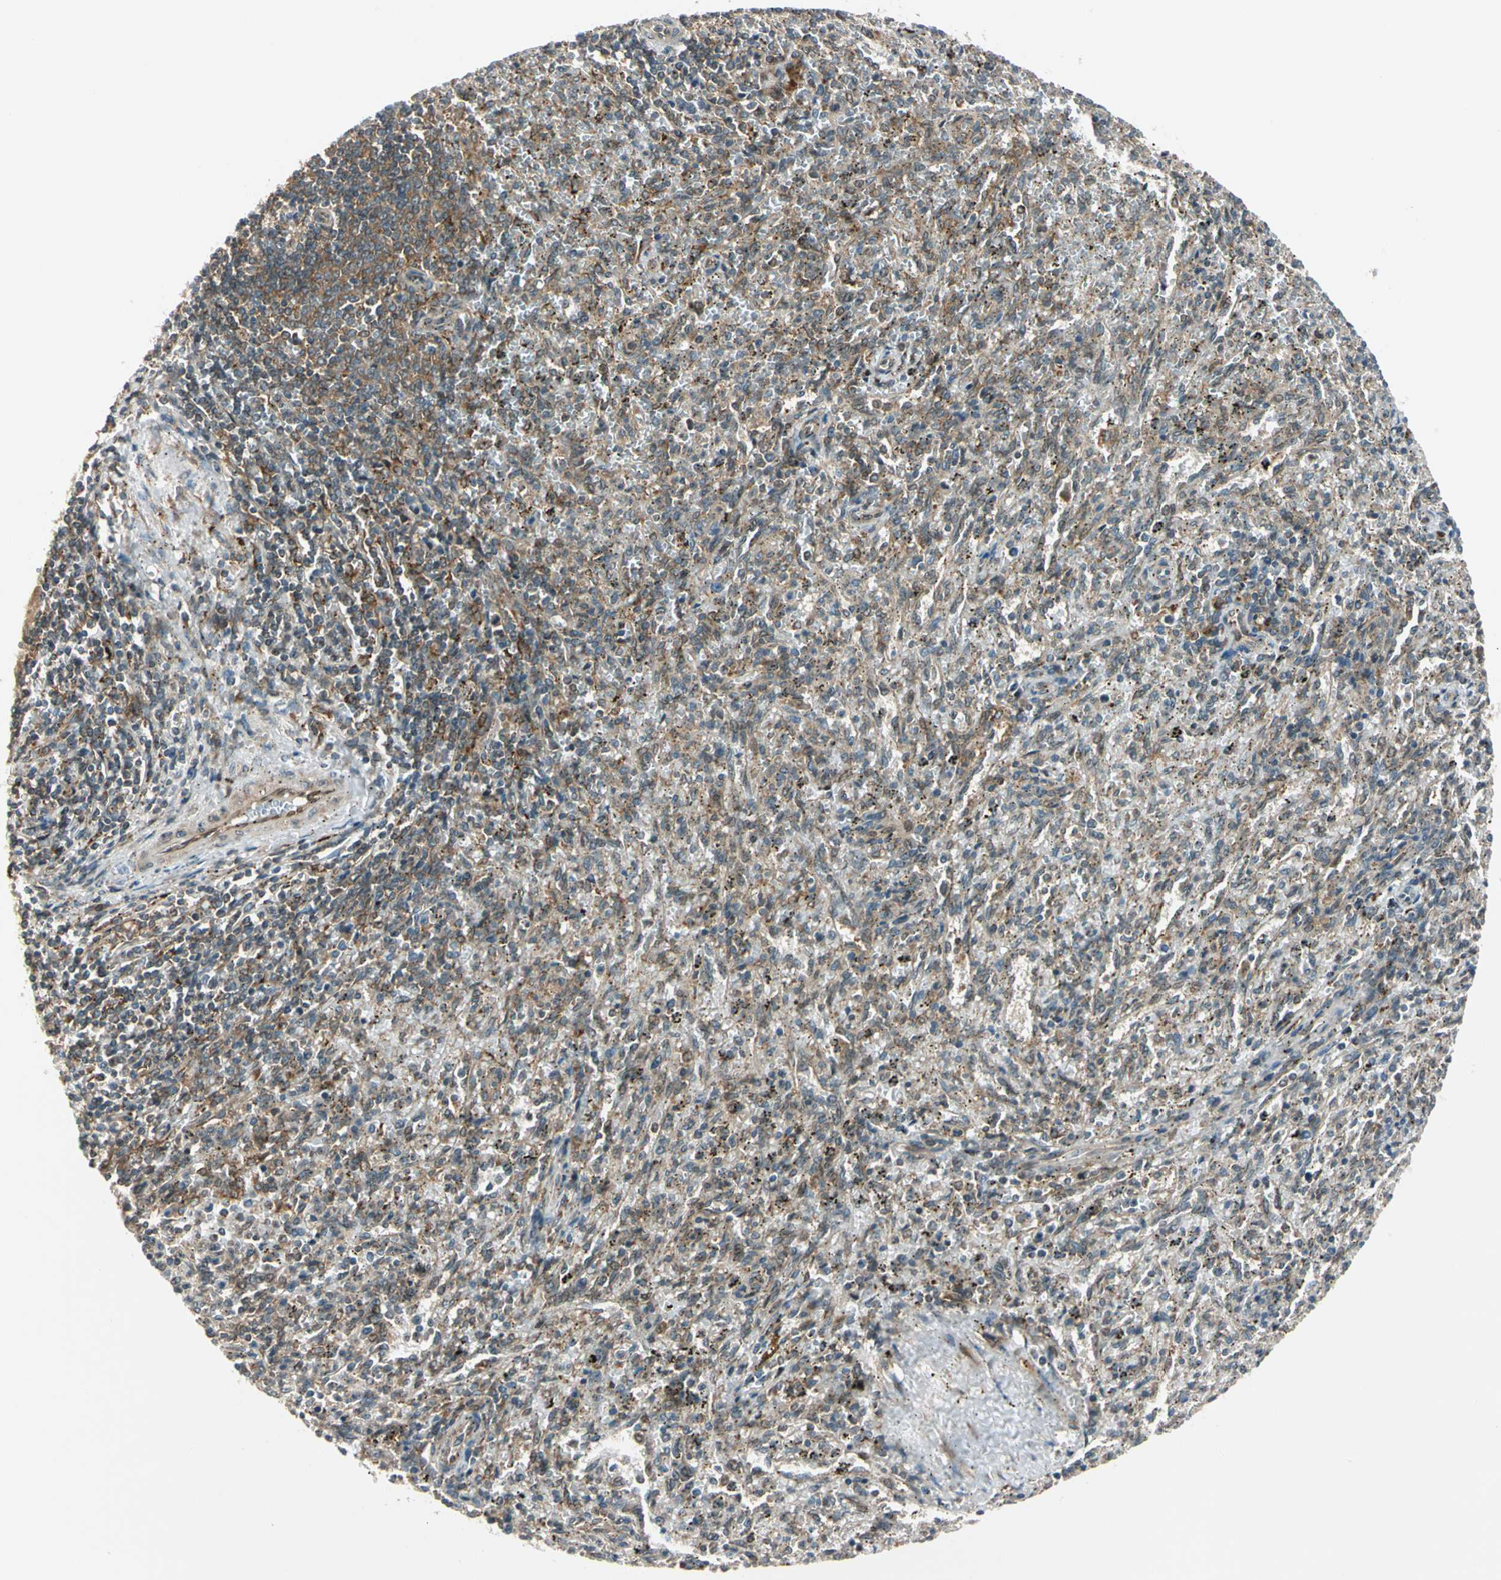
{"staining": {"intensity": "moderate", "quantity": "<25%", "location": "cytoplasmic/membranous"}, "tissue": "spleen", "cell_type": "Cells in red pulp", "image_type": "normal", "snomed": [{"axis": "morphology", "description": "Normal tissue, NOS"}, {"axis": "topography", "description": "Spleen"}], "caption": "The photomicrograph demonstrates immunohistochemical staining of normal spleen. There is moderate cytoplasmic/membranous staining is appreciated in about <25% of cells in red pulp.", "gene": "TRIO", "patient": {"sex": "female", "age": 10}}